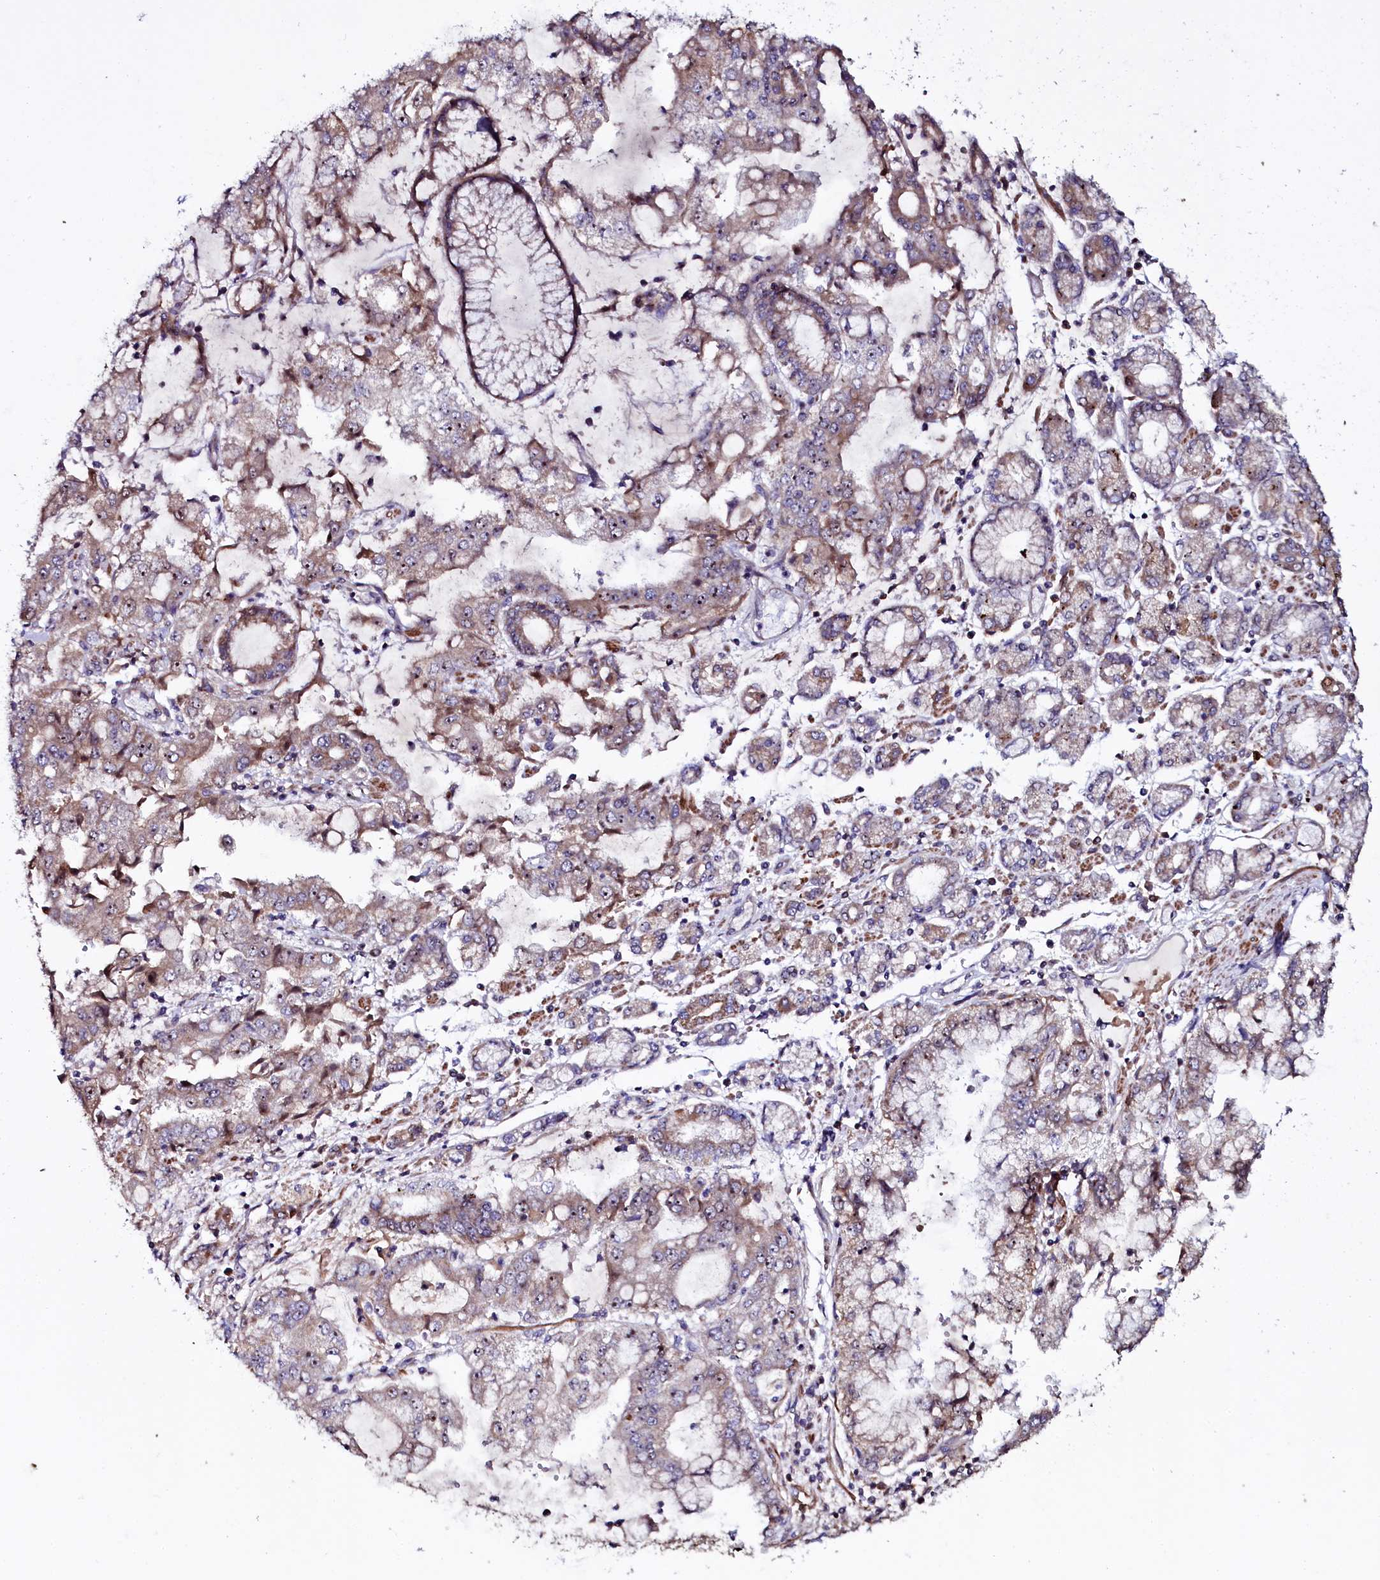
{"staining": {"intensity": "moderate", "quantity": ">75%", "location": "cytoplasmic/membranous,nuclear"}, "tissue": "stomach cancer", "cell_type": "Tumor cells", "image_type": "cancer", "snomed": [{"axis": "morphology", "description": "Adenocarcinoma, NOS"}, {"axis": "topography", "description": "Stomach"}], "caption": "Protein expression analysis of human adenocarcinoma (stomach) reveals moderate cytoplasmic/membranous and nuclear staining in approximately >75% of tumor cells.", "gene": "NAA80", "patient": {"sex": "male", "age": 76}}